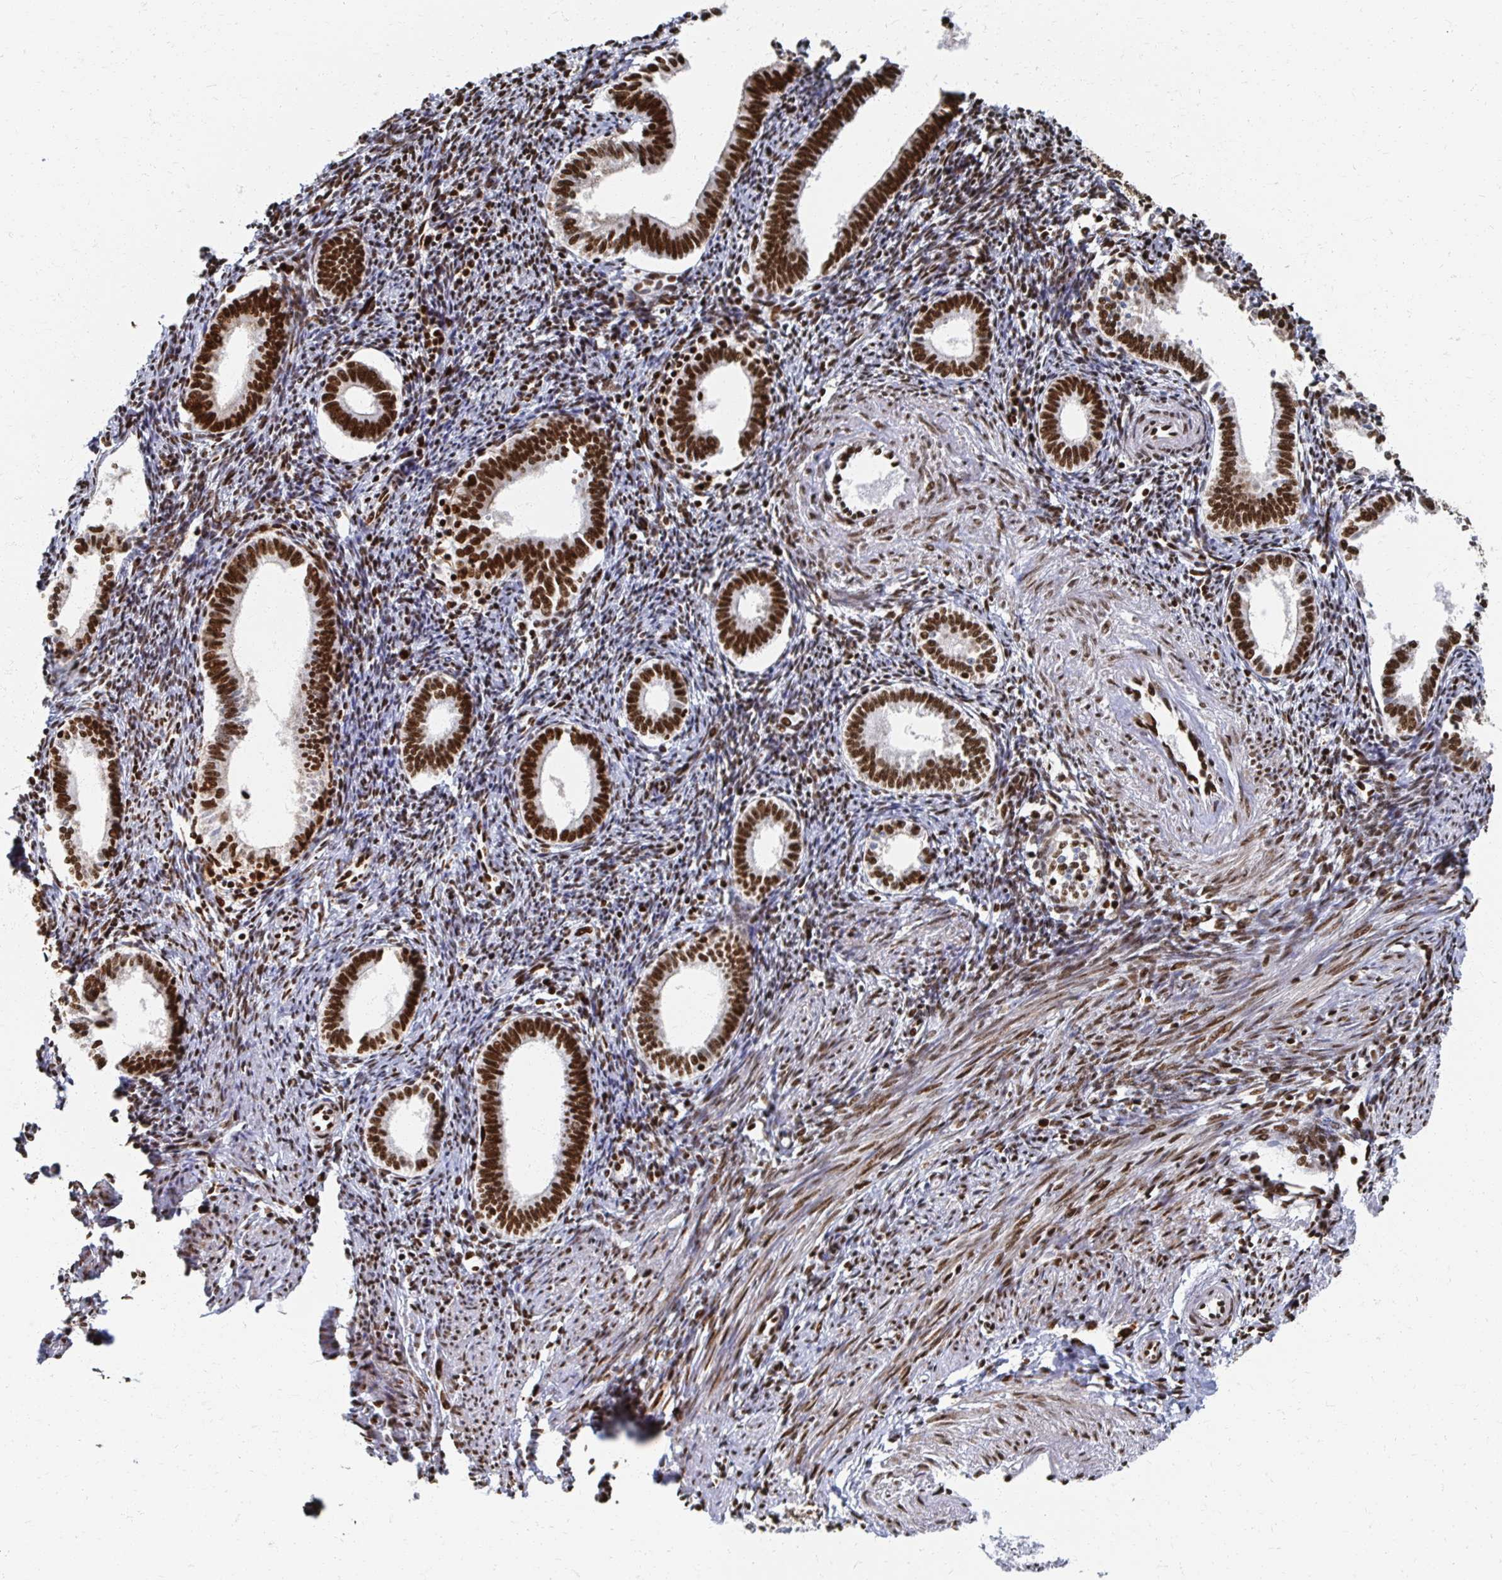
{"staining": {"intensity": "strong", "quantity": ">75%", "location": "nuclear"}, "tissue": "endometrium", "cell_type": "Cells in endometrial stroma", "image_type": "normal", "snomed": [{"axis": "morphology", "description": "Normal tissue, NOS"}, {"axis": "topography", "description": "Endometrium"}], "caption": "Protein expression by IHC reveals strong nuclear positivity in approximately >75% of cells in endometrial stroma in unremarkable endometrium.", "gene": "RBBP4", "patient": {"sex": "female", "age": 41}}